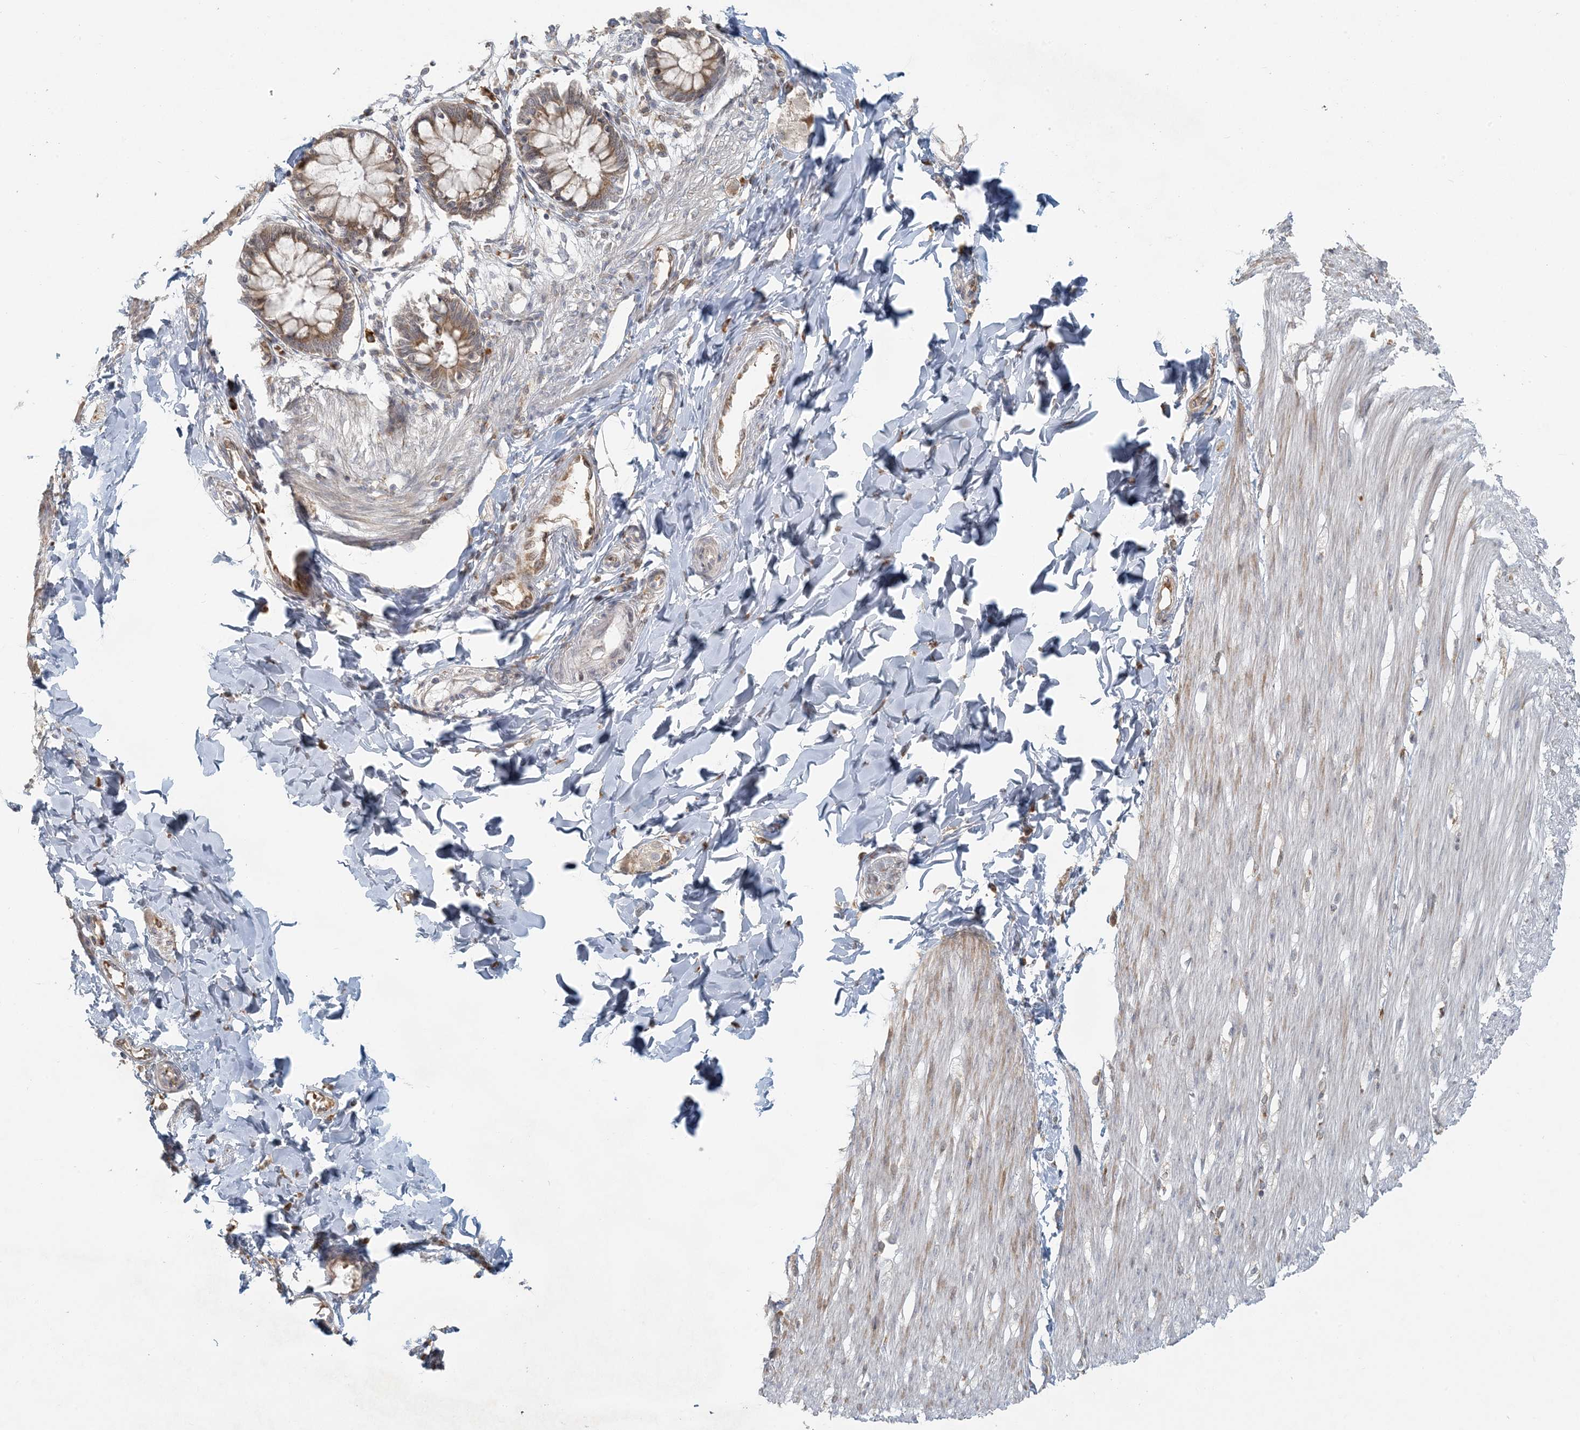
{"staining": {"intensity": "moderate", "quantity": ">75%", "location": "cytoplasmic/membranous"}, "tissue": "smooth muscle", "cell_type": "Smooth muscle cells", "image_type": "normal", "snomed": [{"axis": "morphology", "description": "Normal tissue, NOS"}, {"axis": "morphology", "description": "Adenocarcinoma, NOS"}, {"axis": "topography", "description": "Colon"}, {"axis": "topography", "description": "Peripheral nerve tissue"}], "caption": "Brown immunohistochemical staining in unremarkable smooth muscle displays moderate cytoplasmic/membranous expression in approximately >75% of smooth muscle cells.", "gene": "HACL1", "patient": {"sex": "male", "age": 14}}